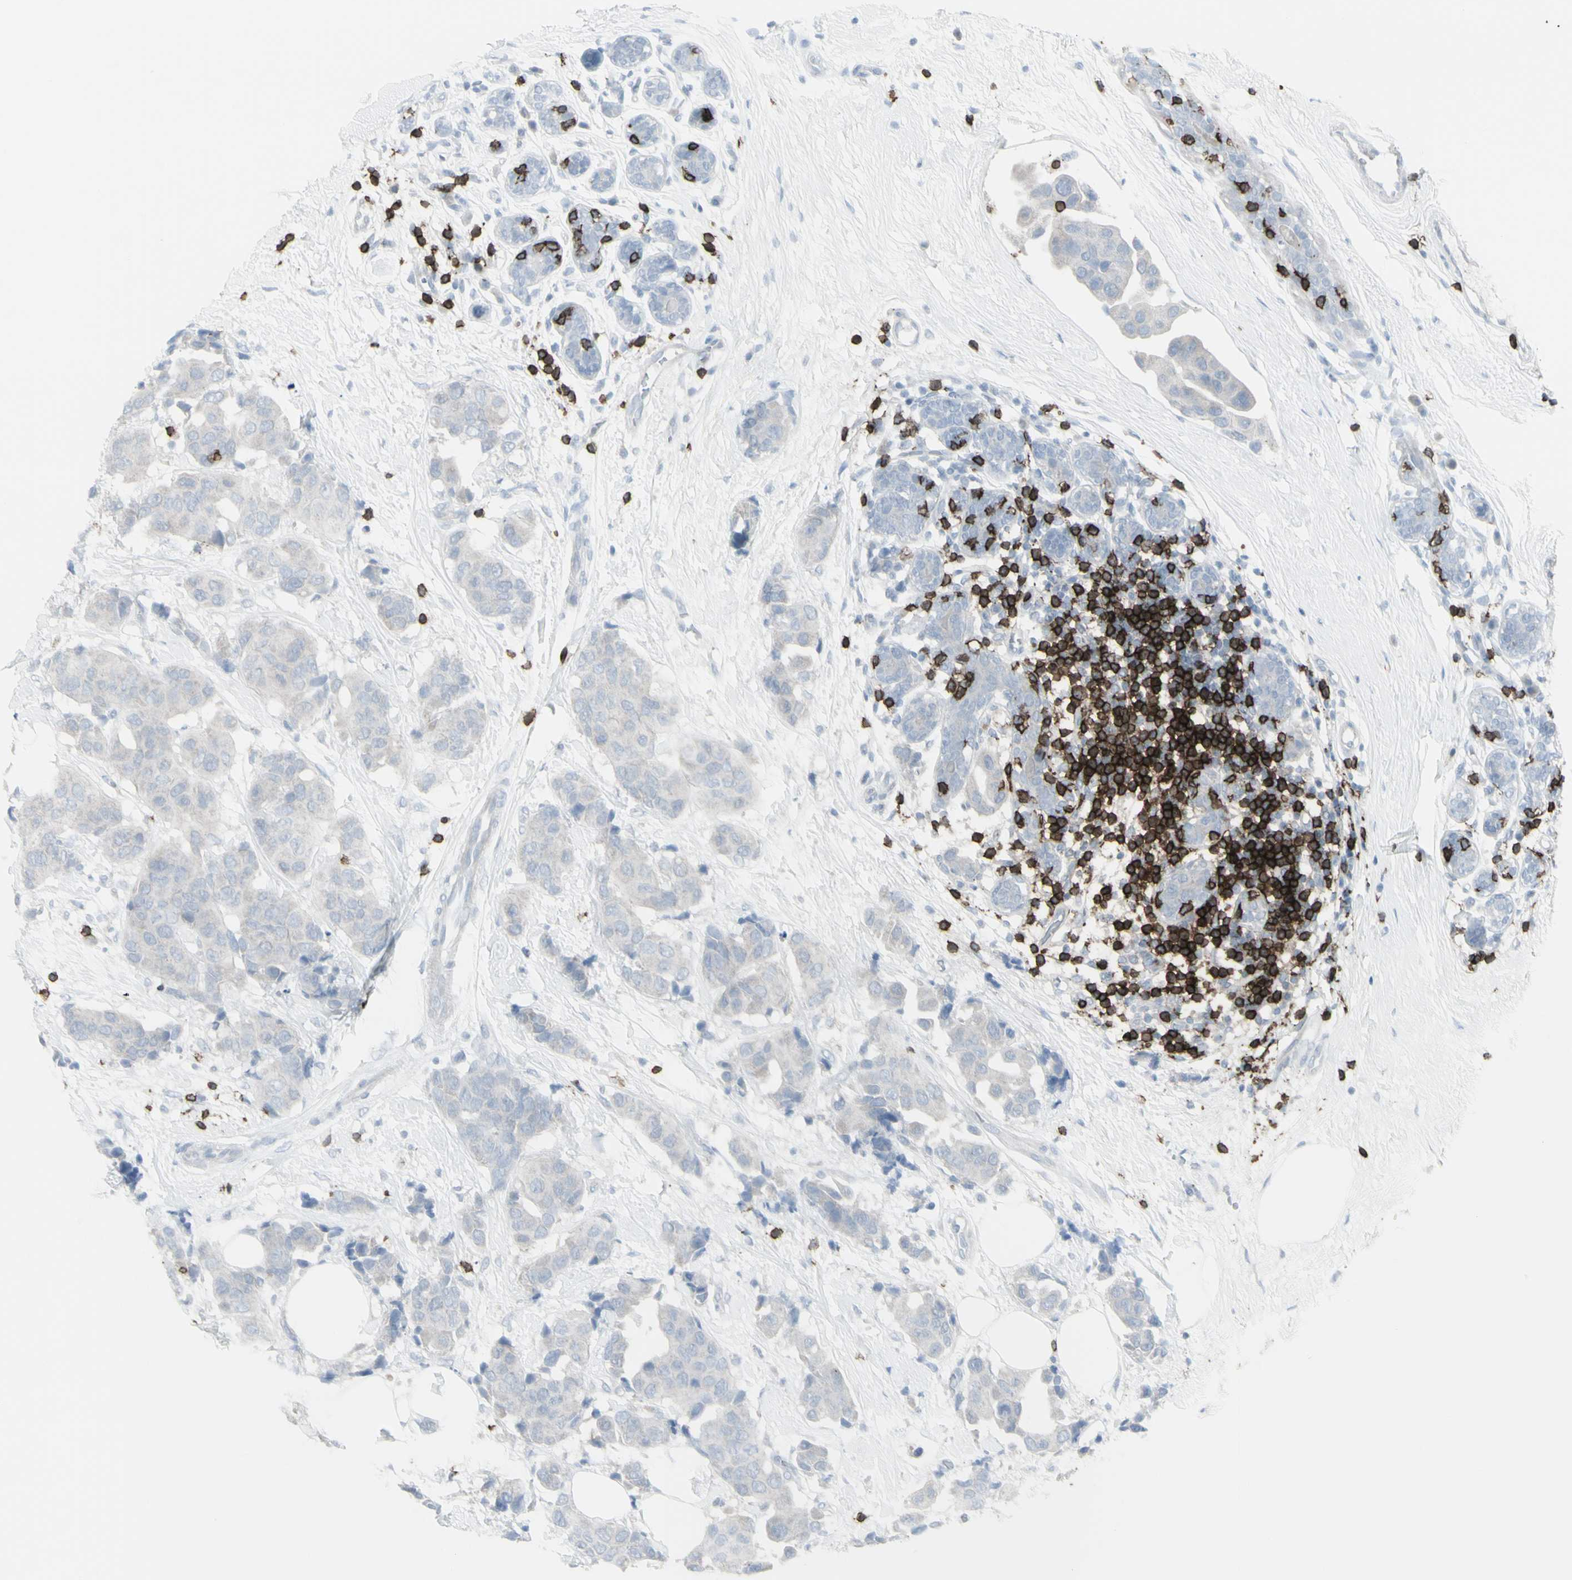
{"staining": {"intensity": "negative", "quantity": "none", "location": "none"}, "tissue": "breast cancer", "cell_type": "Tumor cells", "image_type": "cancer", "snomed": [{"axis": "morphology", "description": "Normal tissue, NOS"}, {"axis": "morphology", "description": "Duct carcinoma"}, {"axis": "topography", "description": "Breast"}], "caption": "Breast cancer (invasive ductal carcinoma) stained for a protein using IHC reveals no positivity tumor cells.", "gene": "CD247", "patient": {"sex": "female", "age": 39}}